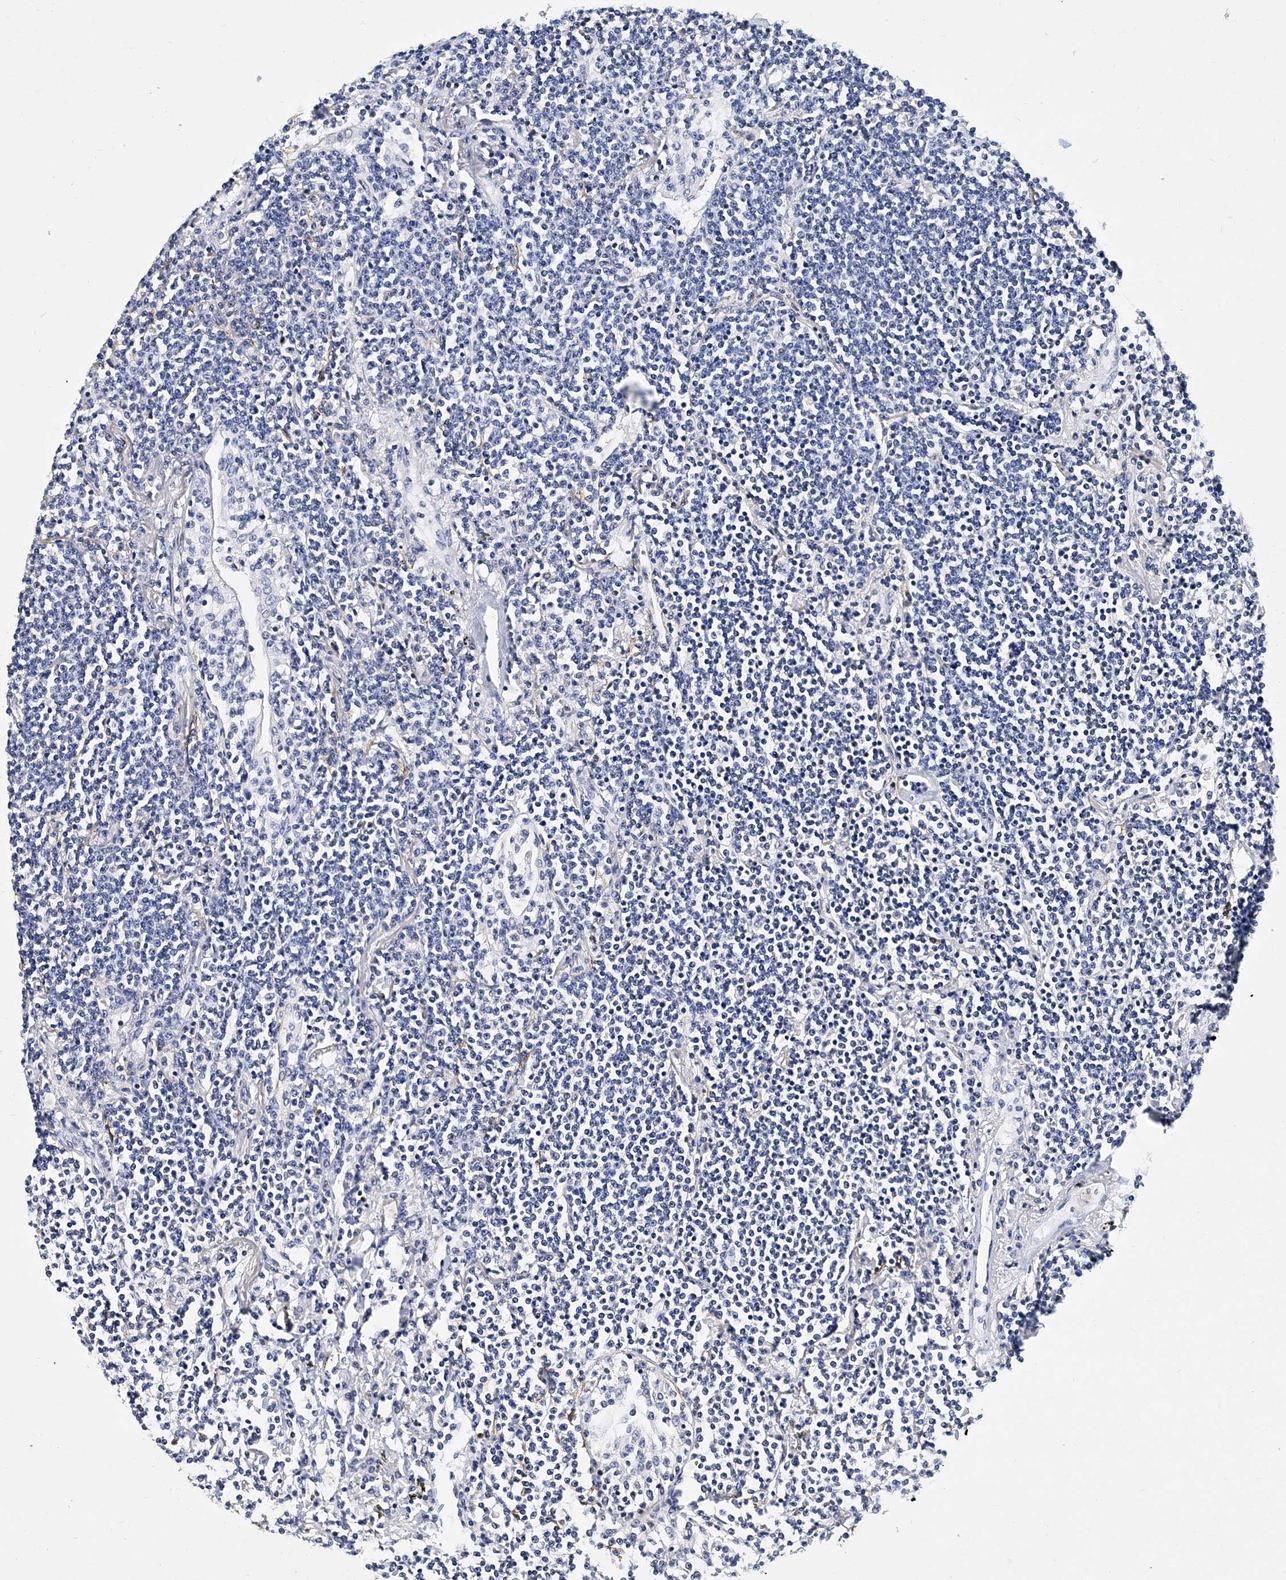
{"staining": {"intensity": "negative", "quantity": "none", "location": "none"}, "tissue": "lymphoma", "cell_type": "Tumor cells", "image_type": "cancer", "snomed": [{"axis": "morphology", "description": "Malignant lymphoma, non-Hodgkin's type, Low grade"}, {"axis": "topography", "description": "Lung"}], "caption": "IHC image of lymphoma stained for a protein (brown), which displays no expression in tumor cells.", "gene": "ITGA2B", "patient": {"sex": "female", "age": 71}}